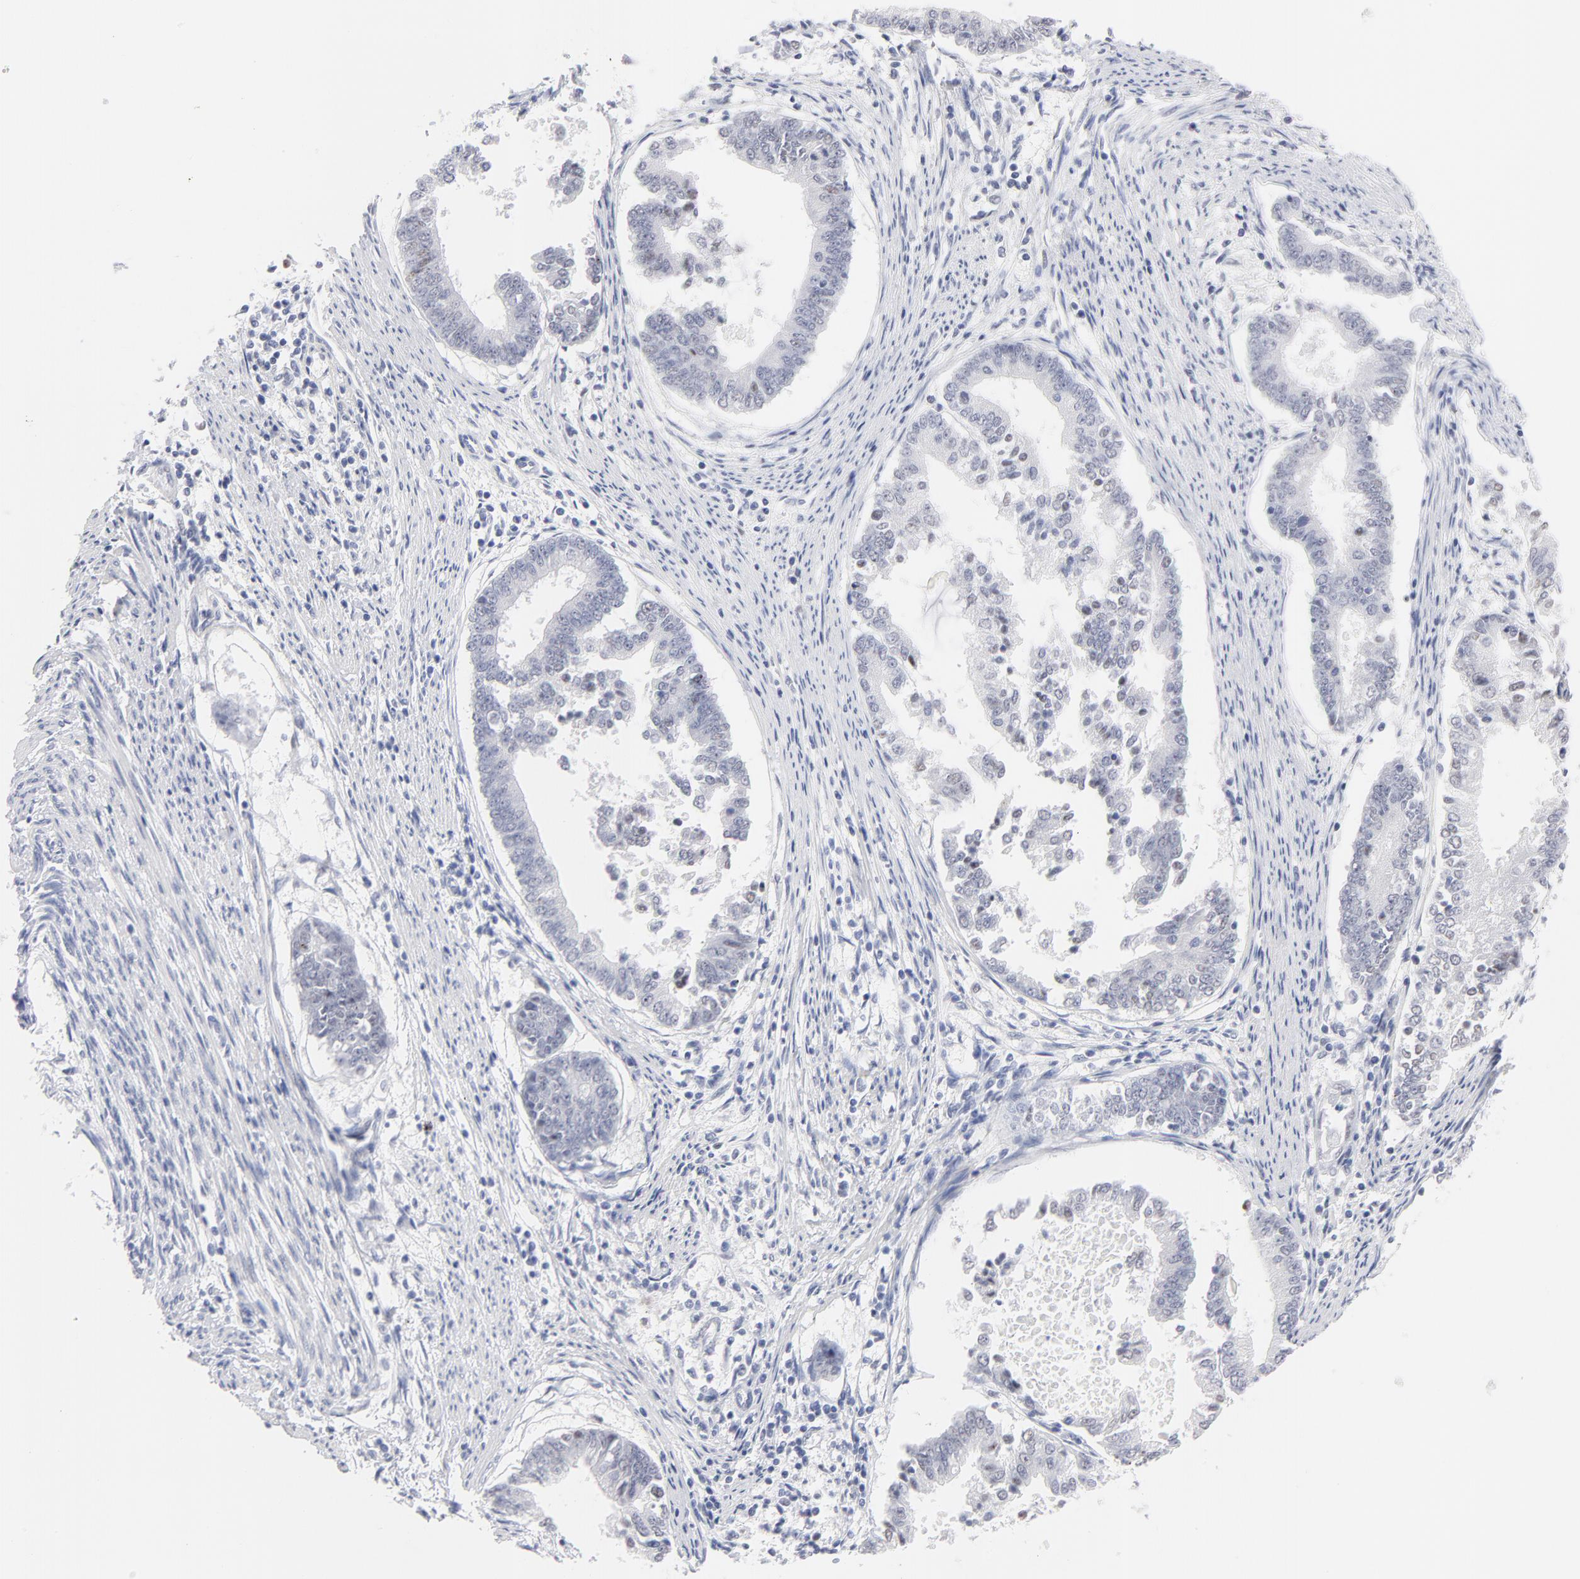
{"staining": {"intensity": "negative", "quantity": "none", "location": "none"}, "tissue": "endometrial cancer", "cell_type": "Tumor cells", "image_type": "cancer", "snomed": [{"axis": "morphology", "description": "Adenocarcinoma, NOS"}, {"axis": "topography", "description": "Endometrium"}], "caption": "IHC micrograph of human endometrial cancer stained for a protein (brown), which displays no positivity in tumor cells.", "gene": "KHNYN", "patient": {"sex": "female", "age": 63}}